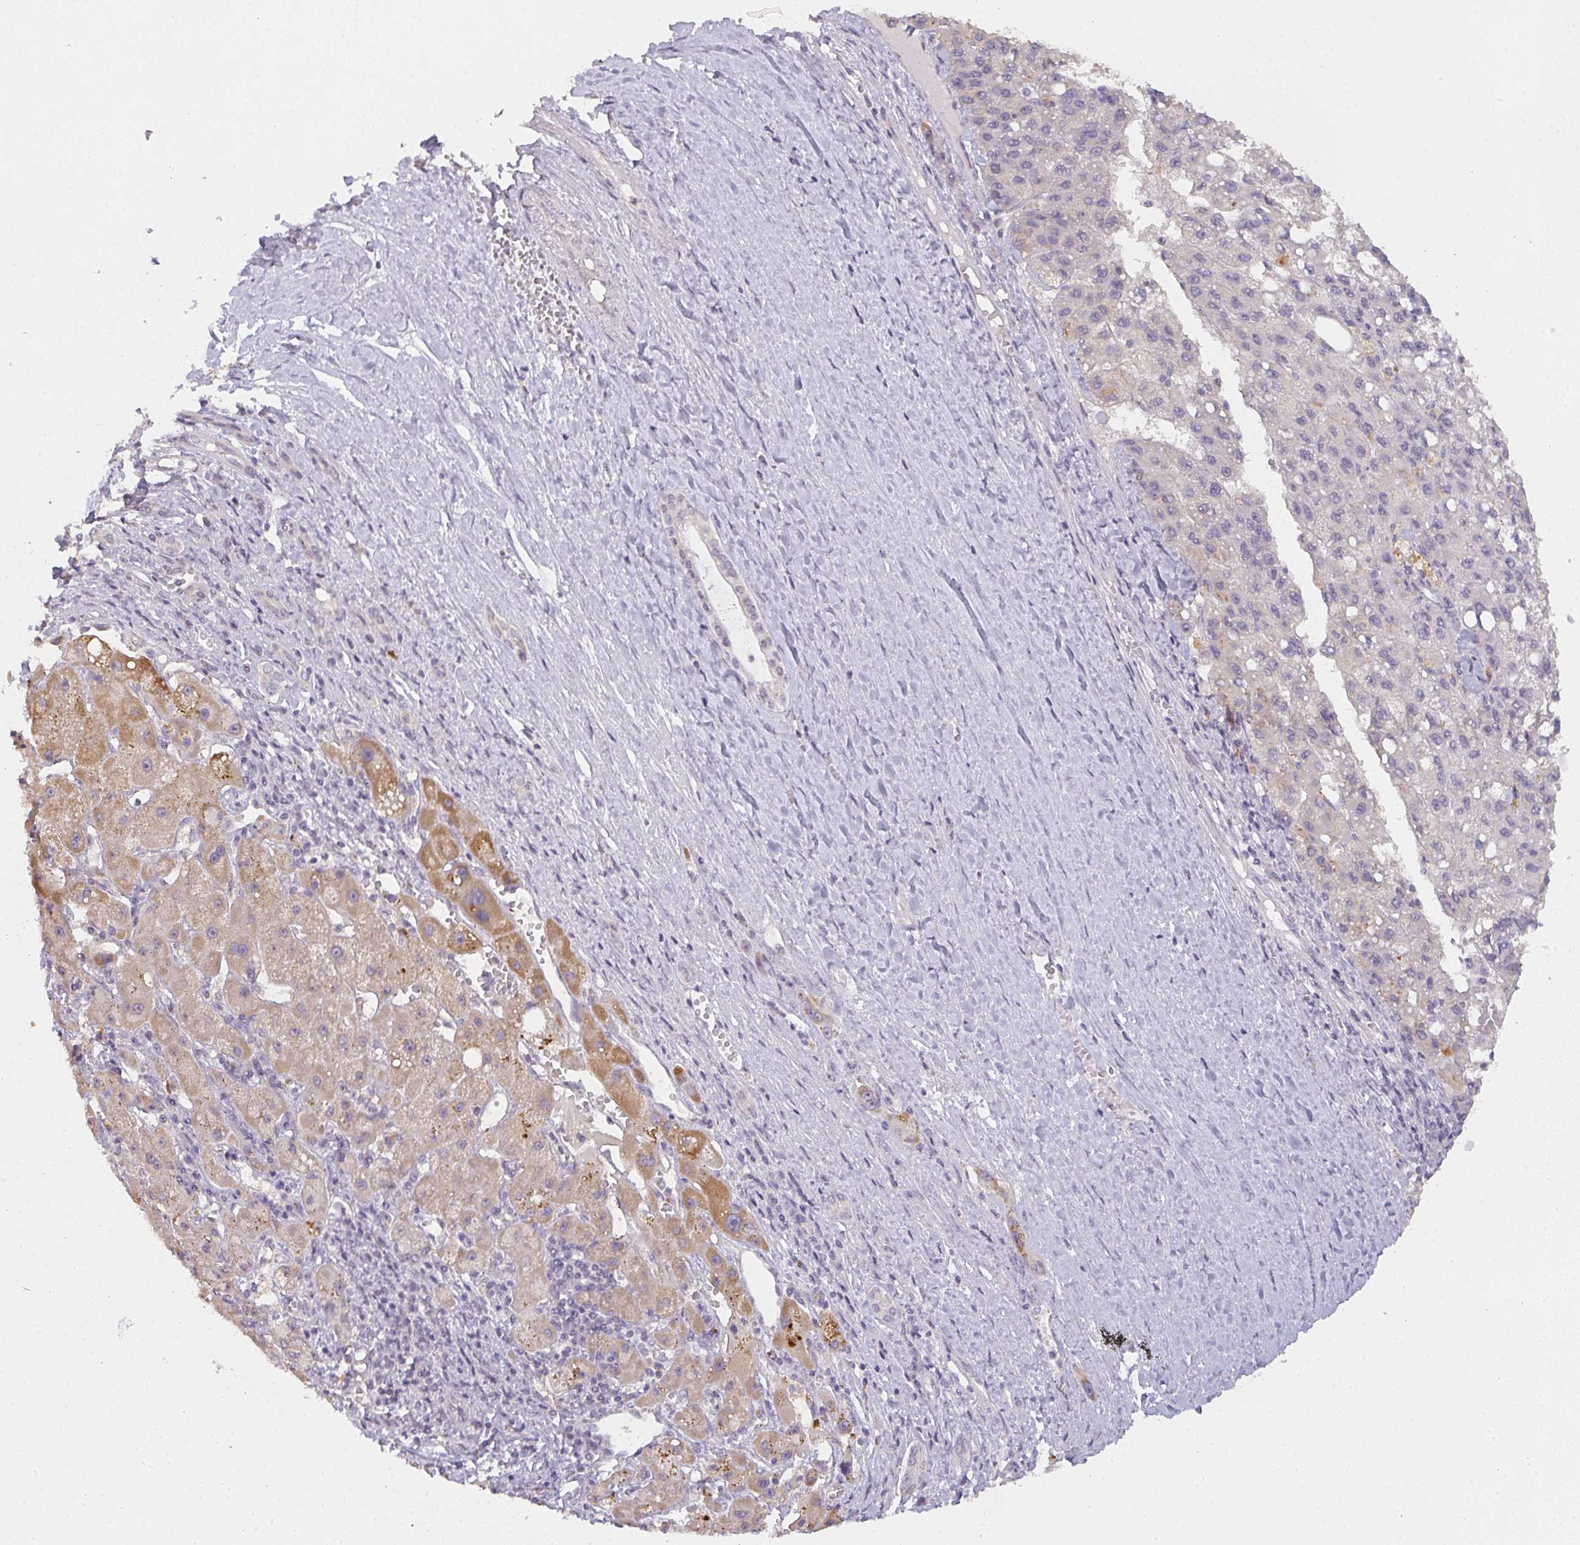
{"staining": {"intensity": "moderate", "quantity": "25%-75%", "location": "cytoplasmic/membranous"}, "tissue": "liver cancer", "cell_type": "Tumor cells", "image_type": "cancer", "snomed": [{"axis": "morphology", "description": "Carcinoma, Hepatocellular, NOS"}, {"axis": "topography", "description": "Liver"}], "caption": "Protein expression analysis of human liver cancer reveals moderate cytoplasmic/membranous positivity in about 25%-75% of tumor cells.", "gene": "TMEM219", "patient": {"sex": "female", "age": 82}}